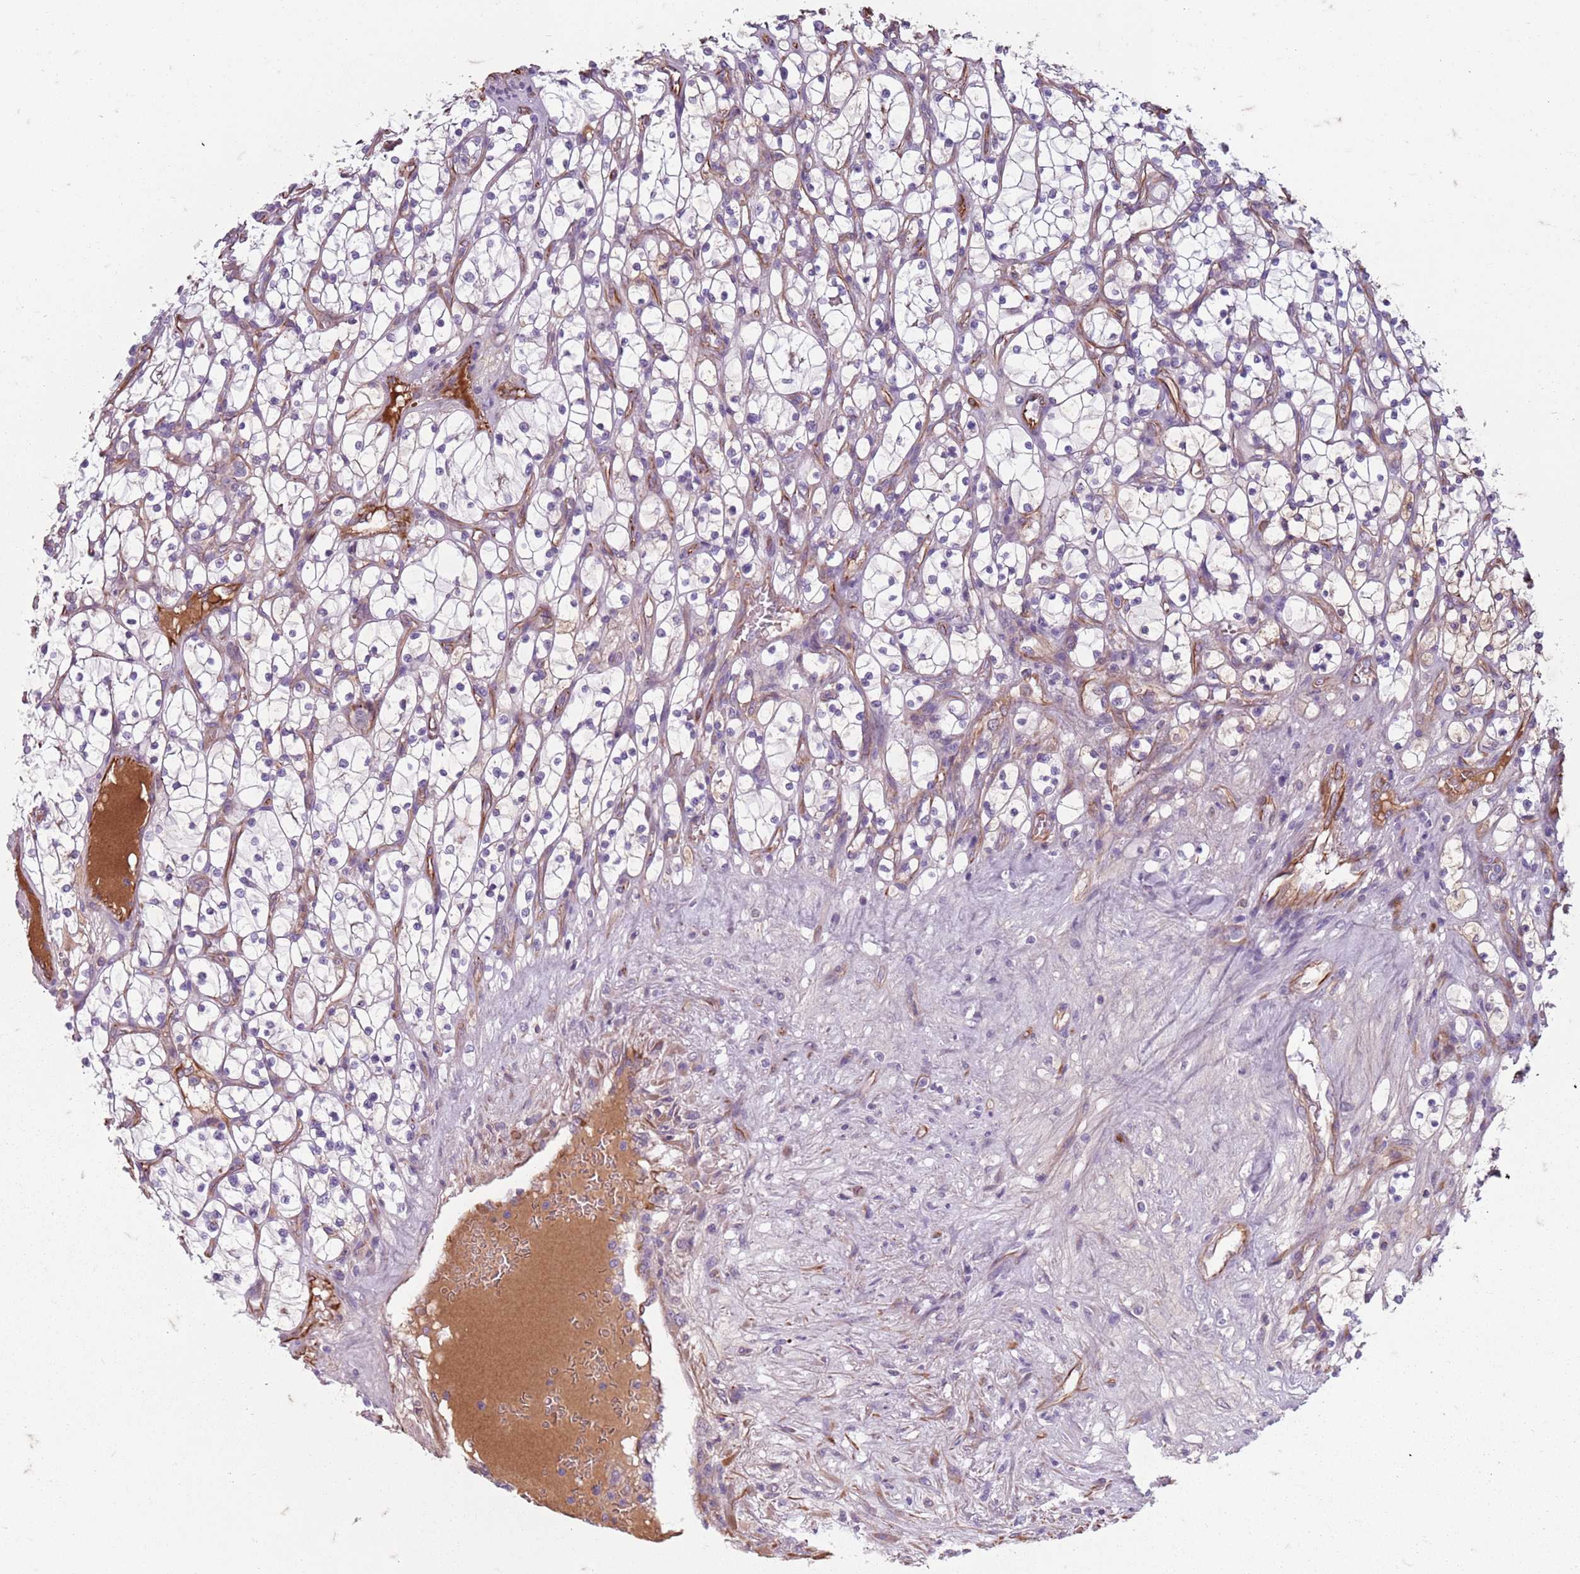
{"staining": {"intensity": "negative", "quantity": "none", "location": "none"}, "tissue": "renal cancer", "cell_type": "Tumor cells", "image_type": "cancer", "snomed": [{"axis": "morphology", "description": "Adenocarcinoma, NOS"}, {"axis": "topography", "description": "Kidney"}], "caption": "Photomicrograph shows no significant protein staining in tumor cells of renal cancer (adenocarcinoma). The staining is performed using DAB brown chromogen with nuclei counter-stained in using hematoxylin.", "gene": "TAS2R38", "patient": {"sex": "female", "age": 69}}